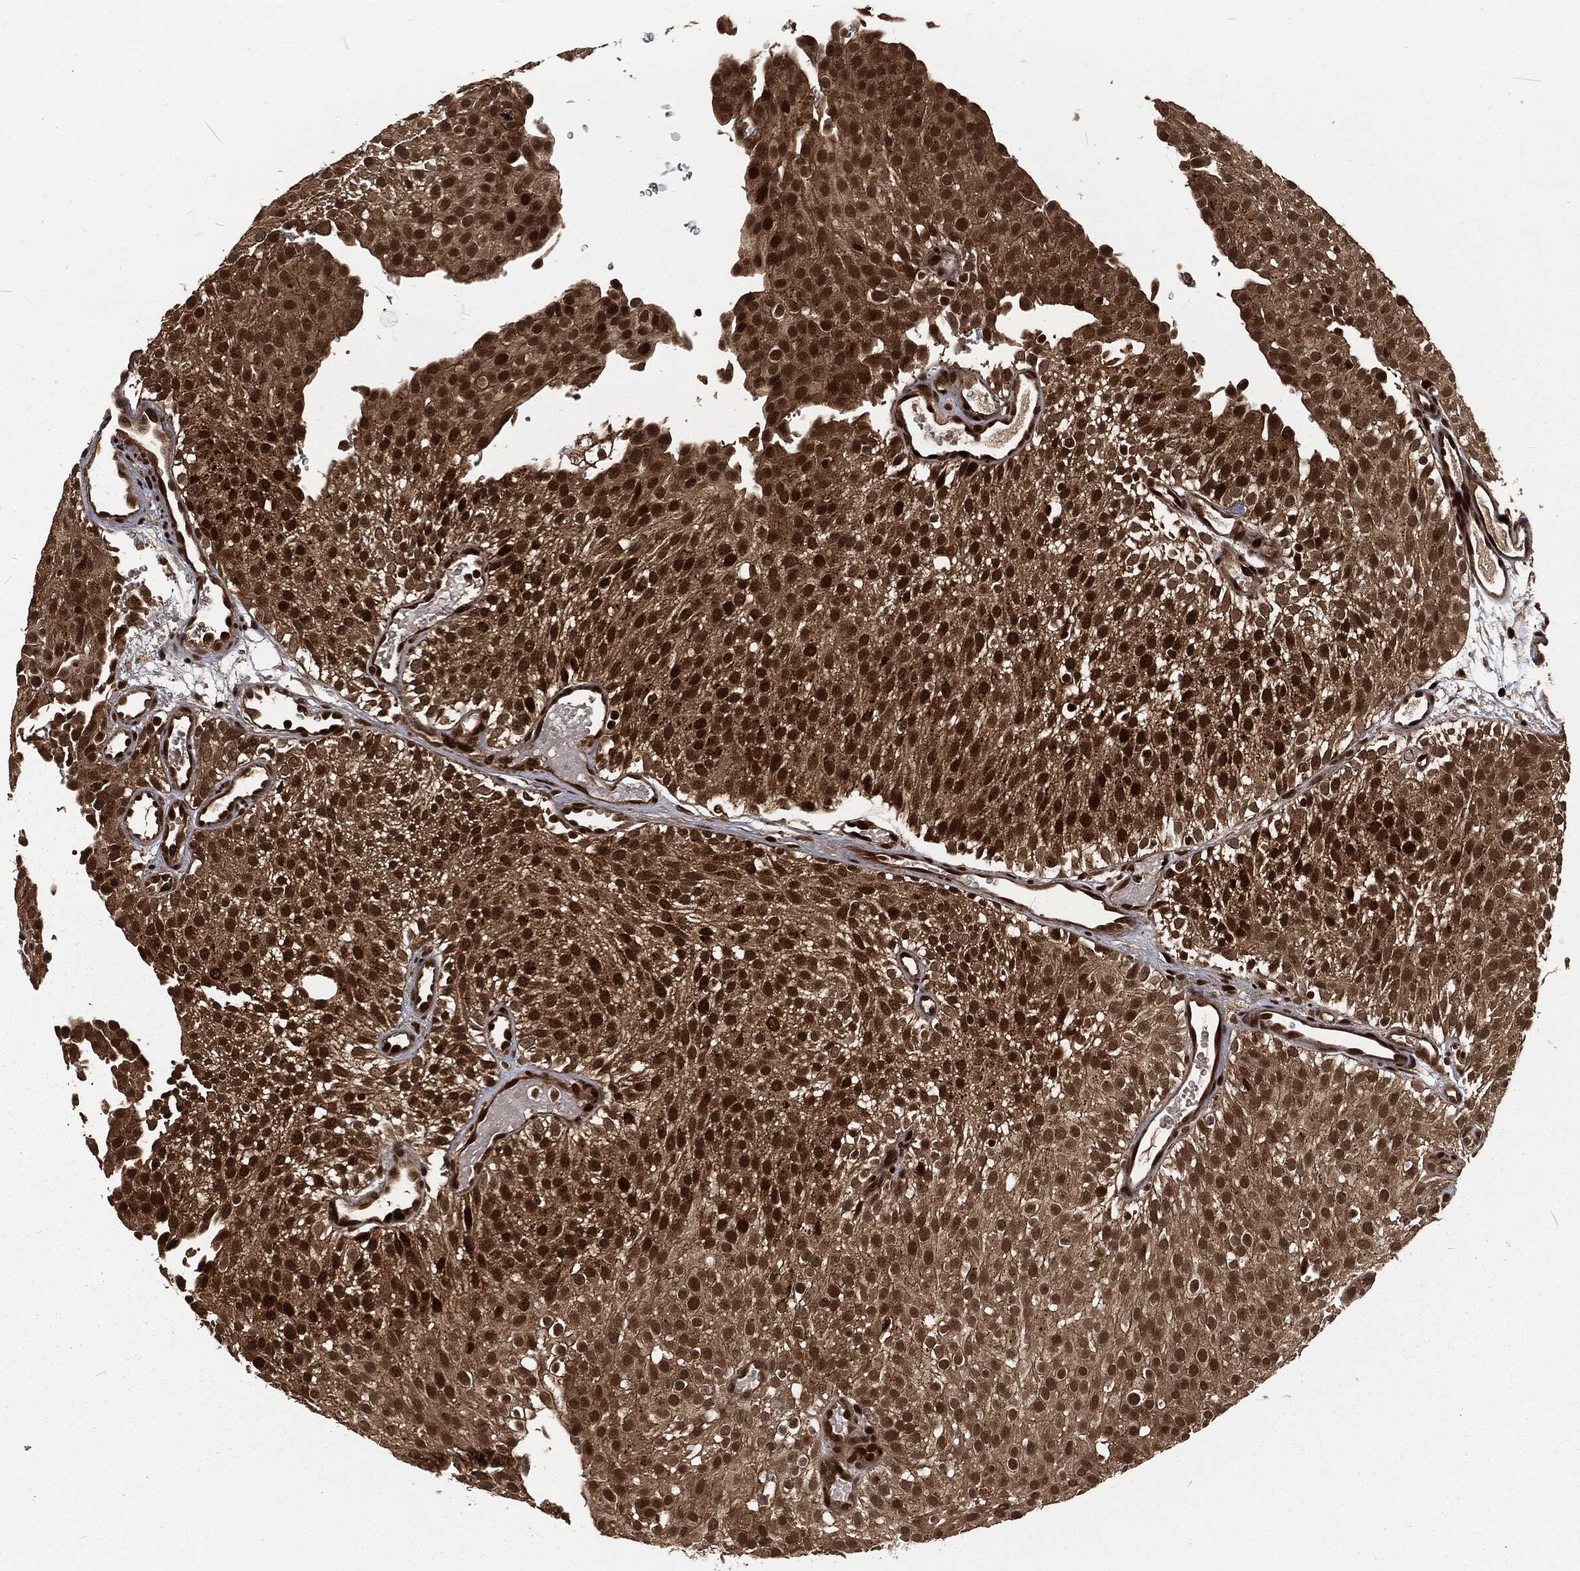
{"staining": {"intensity": "strong", "quantity": "25%-75%", "location": "nuclear"}, "tissue": "urothelial cancer", "cell_type": "Tumor cells", "image_type": "cancer", "snomed": [{"axis": "morphology", "description": "Urothelial carcinoma, Low grade"}, {"axis": "topography", "description": "Urinary bladder"}], "caption": "Approximately 25%-75% of tumor cells in urothelial cancer reveal strong nuclear protein positivity as visualized by brown immunohistochemical staining.", "gene": "NGRN", "patient": {"sex": "male", "age": 78}}